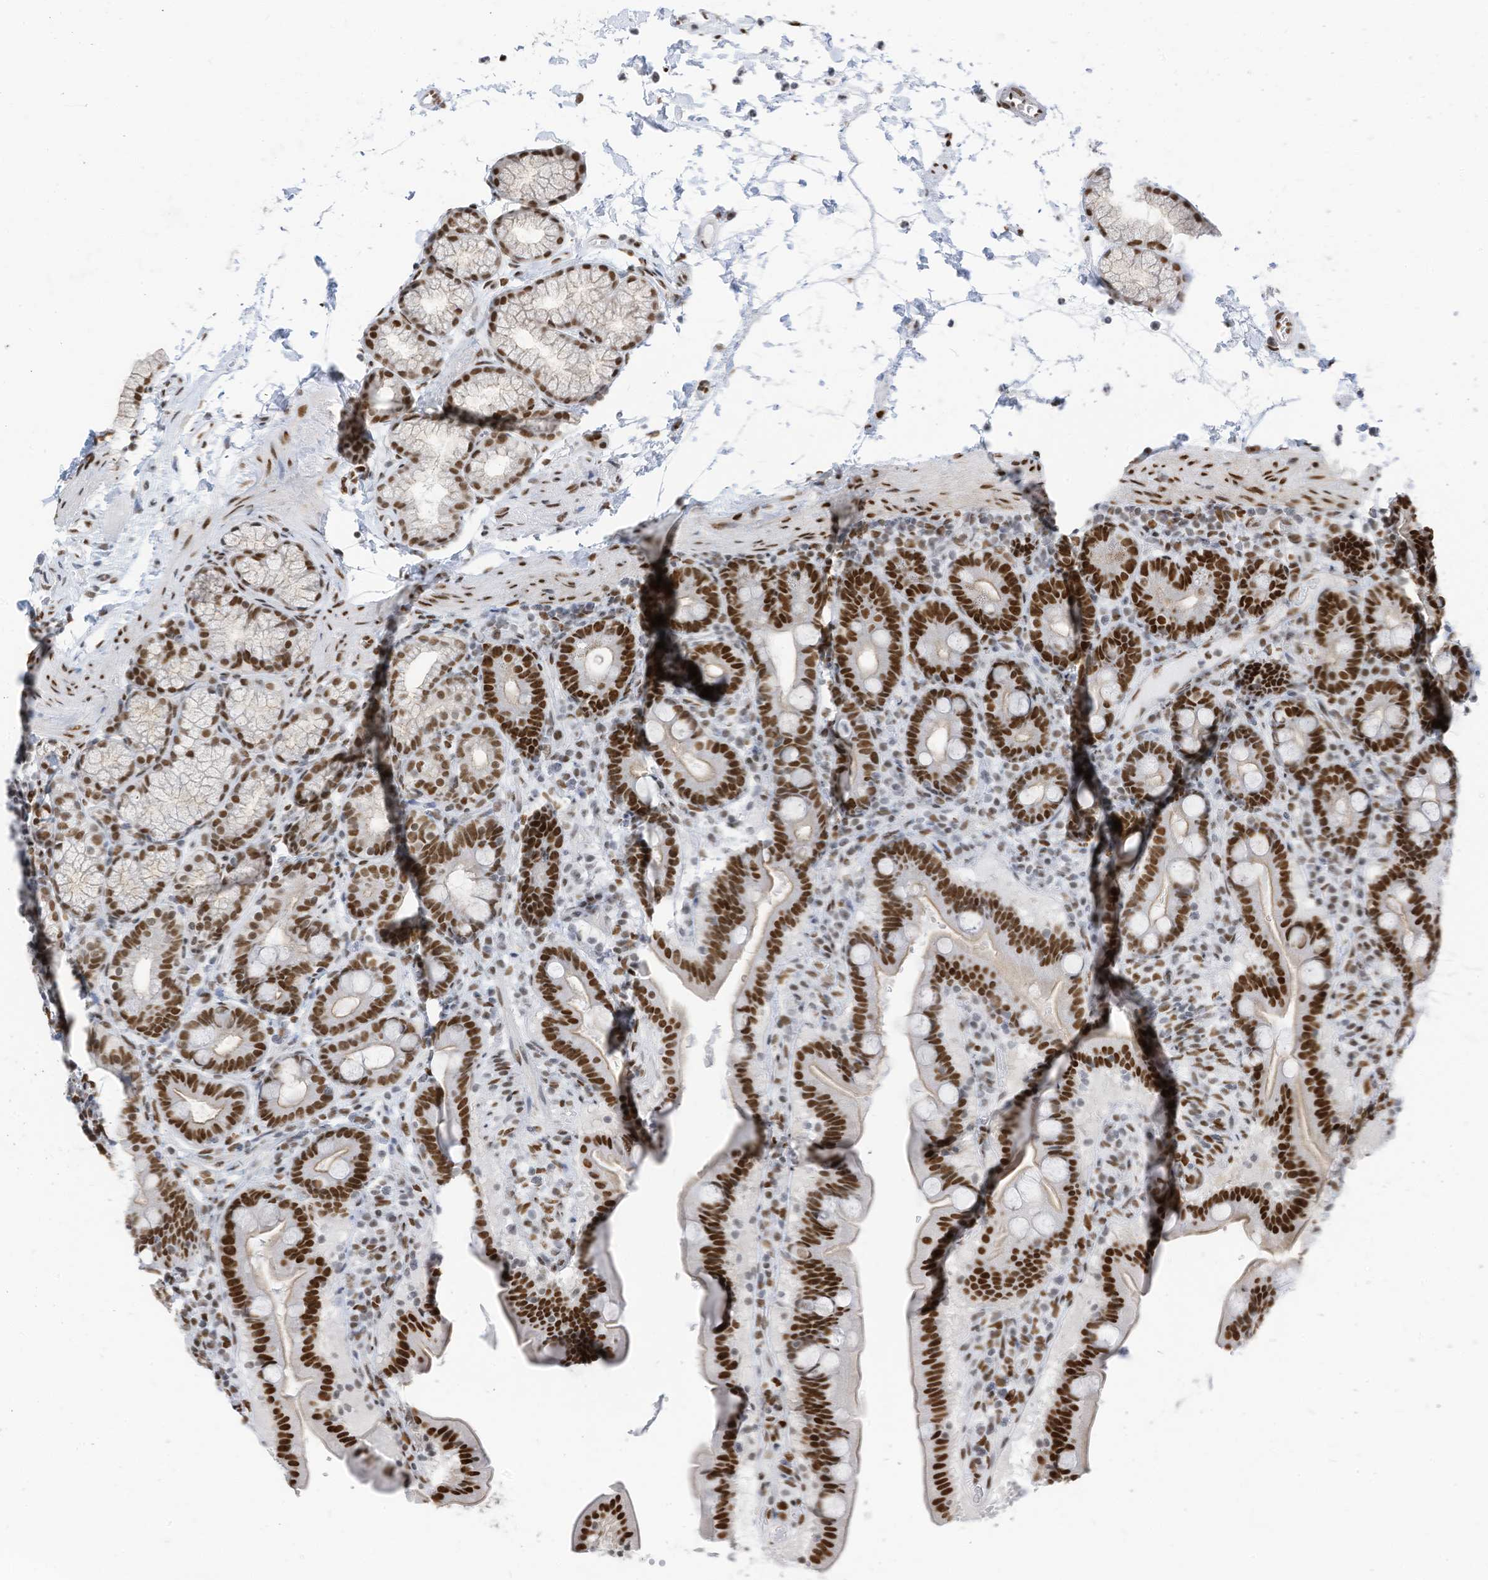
{"staining": {"intensity": "strong", "quantity": ">75%", "location": "nuclear"}, "tissue": "duodenum", "cell_type": "Glandular cells", "image_type": "normal", "snomed": [{"axis": "morphology", "description": "Normal tissue, NOS"}, {"axis": "topography", "description": "Duodenum"}], "caption": "A high amount of strong nuclear positivity is identified in about >75% of glandular cells in normal duodenum.", "gene": "KHSRP", "patient": {"sex": "male", "age": 54}}